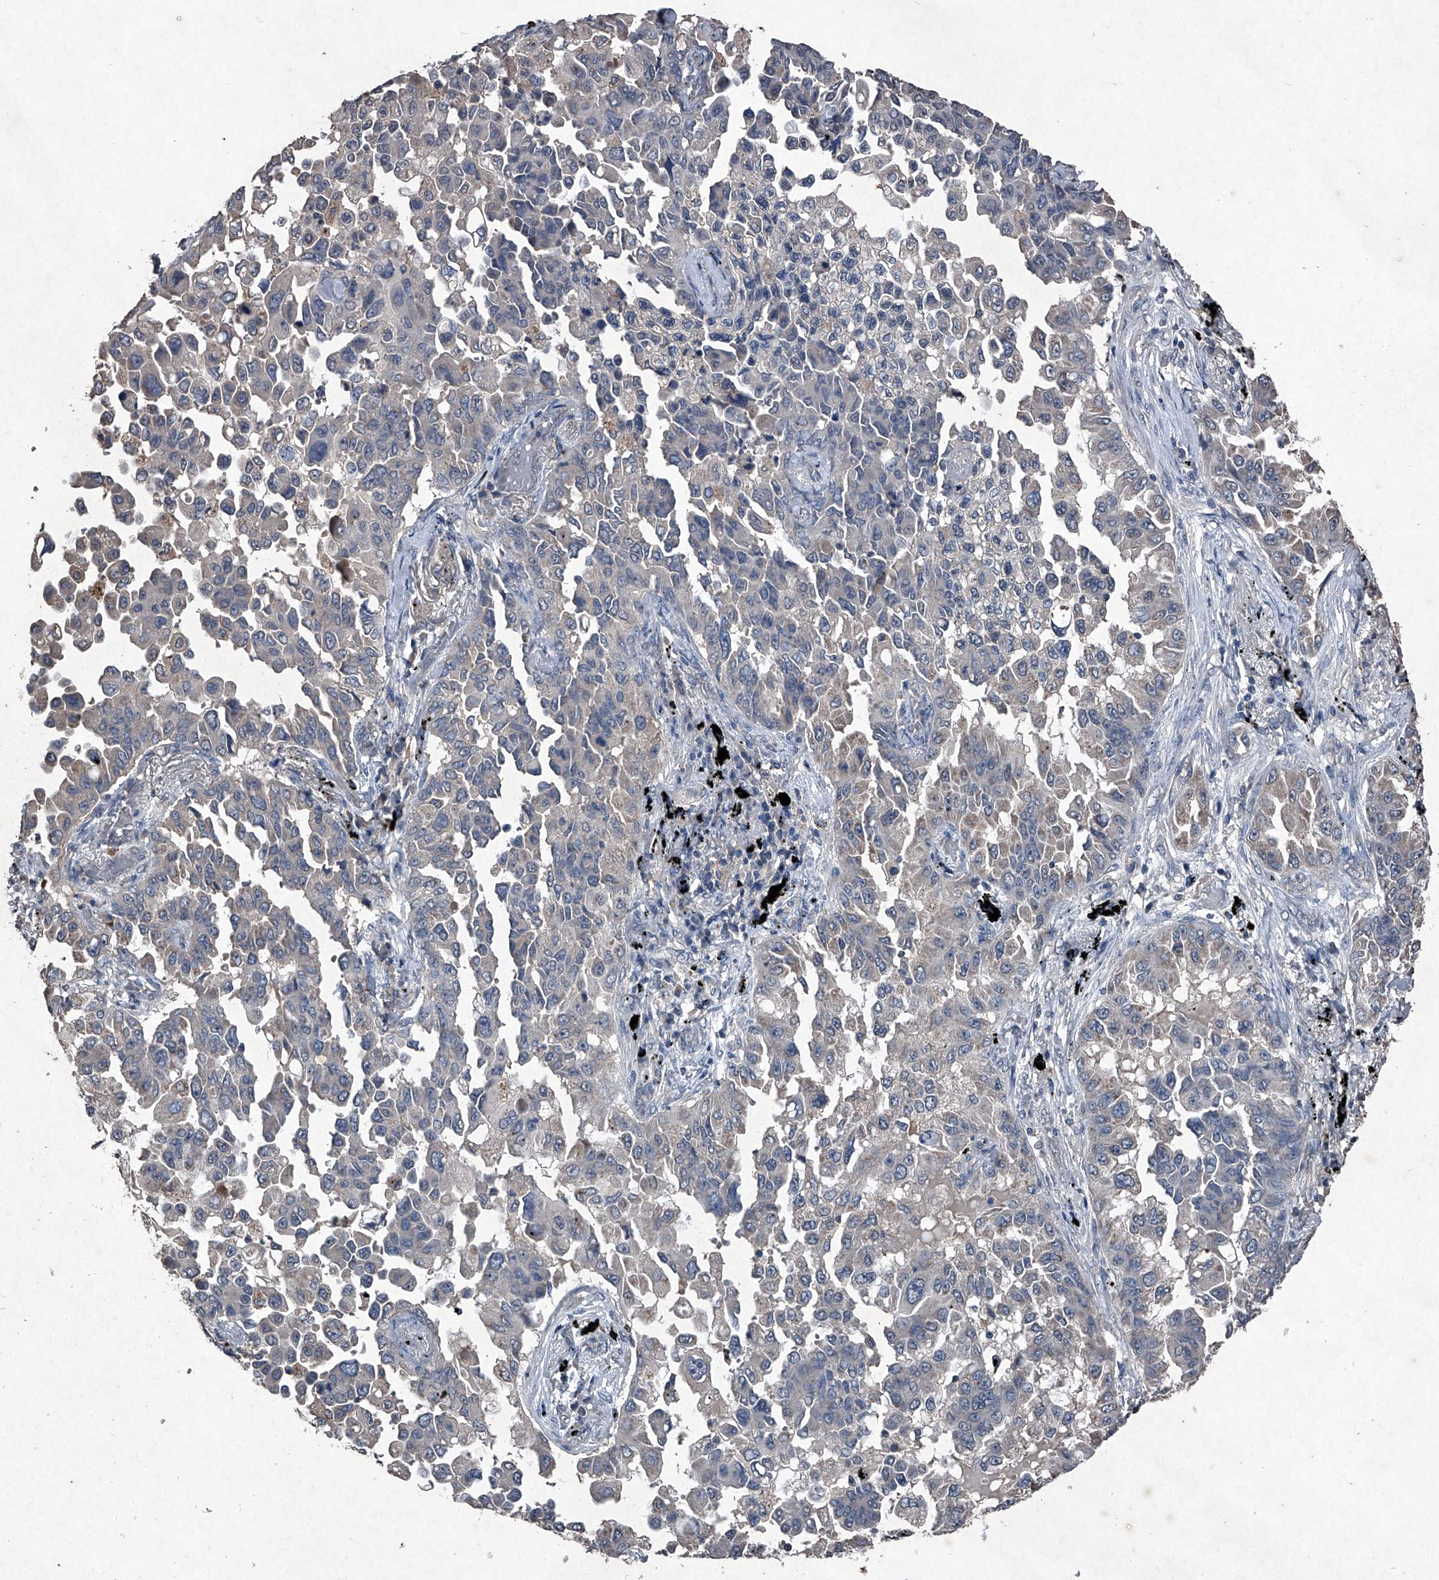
{"staining": {"intensity": "negative", "quantity": "none", "location": "none"}, "tissue": "lung cancer", "cell_type": "Tumor cells", "image_type": "cancer", "snomed": [{"axis": "morphology", "description": "Adenocarcinoma, NOS"}, {"axis": "topography", "description": "Lung"}], "caption": "IHC histopathology image of neoplastic tissue: human lung cancer stained with DAB (3,3'-diaminobenzidine) reveals no significant protein expression in tumor cells.", "gene": "MAPKAP1", "patient": {"sex": "female", "age": 67}}